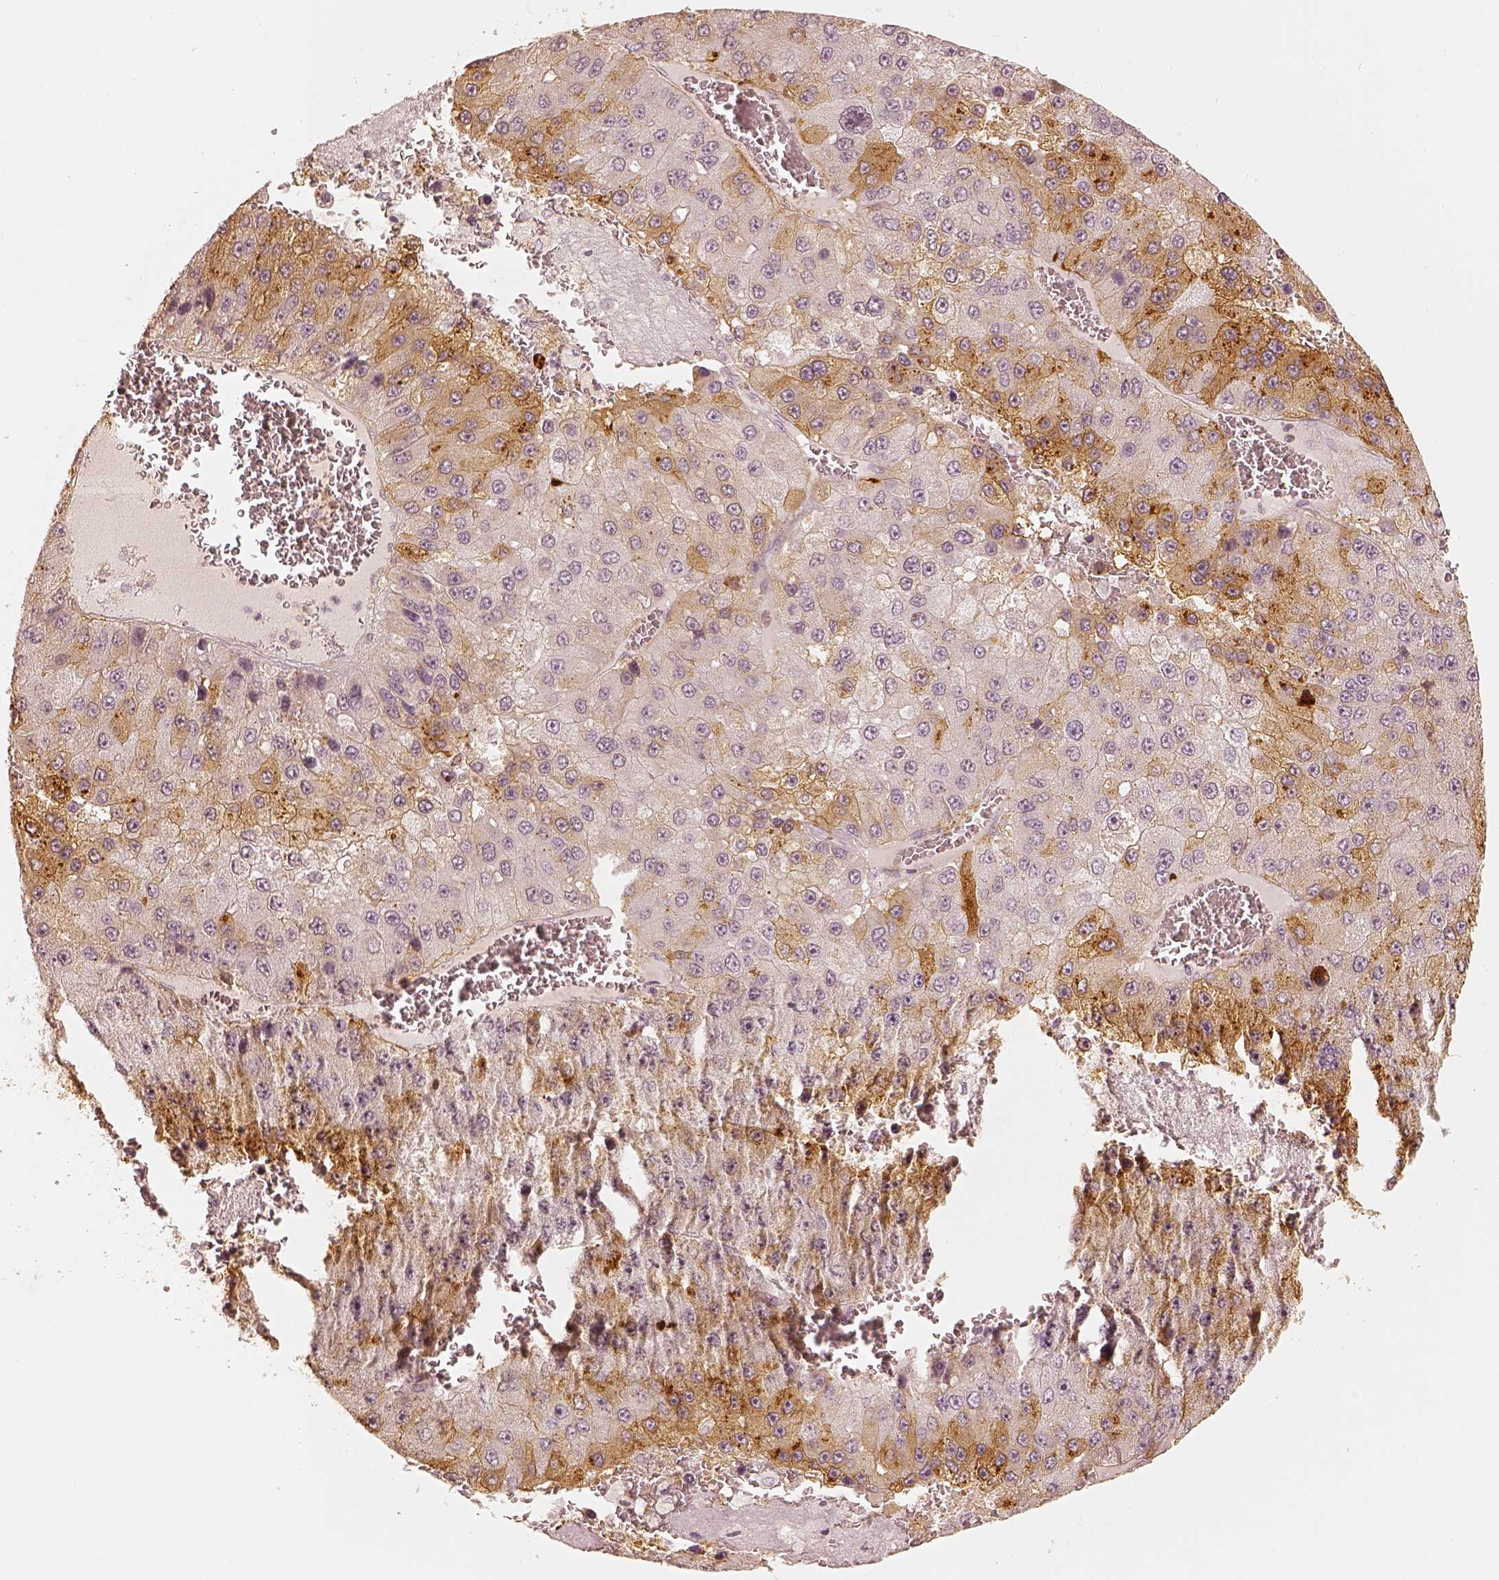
{"staining": {"intensity": "moderate", "quantity": "<25%", "location": "cytoplasmic/membranous"}, "tissue": "liver cancer", "cell_type": "Tumor cells", "image_type": "cancer", "snomed": [{"axis": "morphology", "description": "Carcinoma, Hepatocellular, NOS"}, {"axis": "topography", "description": "Liver"}], "caption": "A photomicrograph showing moderate cytoplasmic/membranous staining in approximately <25% of tumor cells in liver hepatocellular carcinoma, as visualized by brown immunohistochemical staining.", "gene": "GORASP2", "patient": {"sex": "female", "age": 73}}